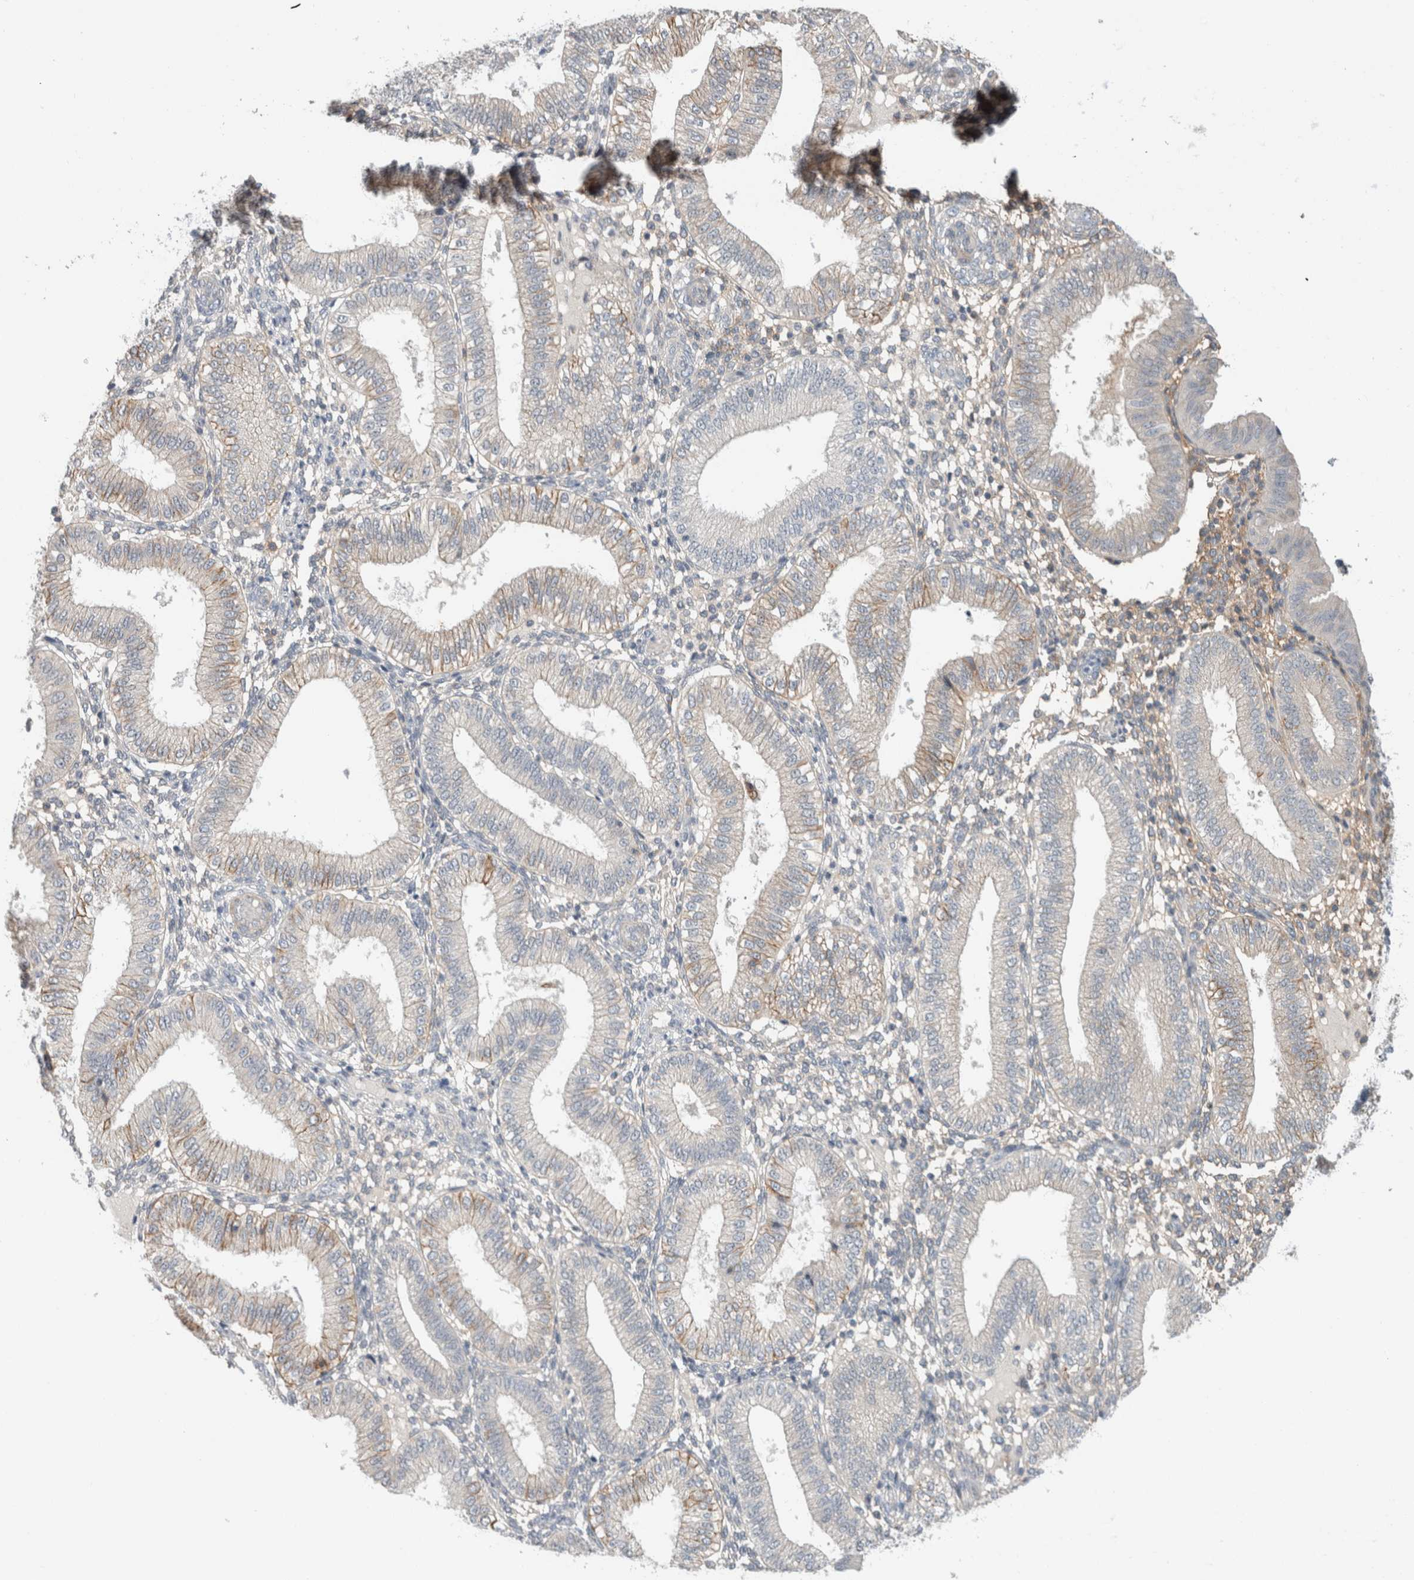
{"staining": {"intensity": "weak", "quantity": "<25%", "location": "cytoplasmic/membranous"}, "tissue": "endometrium", "cell_type": "Cells in endometrial stroma", "image_type": "normal", "snomed": [{"axis": "morphology", "description": "Normal tissue, NOS"}, {"axis": "topography", "description": "Endometrium"}], "caption": "DAB immunohistochemical staining of benign endometrium shows no significant staining in cells in endometrial stroma. (Stains: DAB immunohistochemistry with hematoxylin counter stain, Microscopy: brightfield microscopy at high magnification).", "gene": "ERCC6L2", "patient": {"sex": "female", "age": 39}}